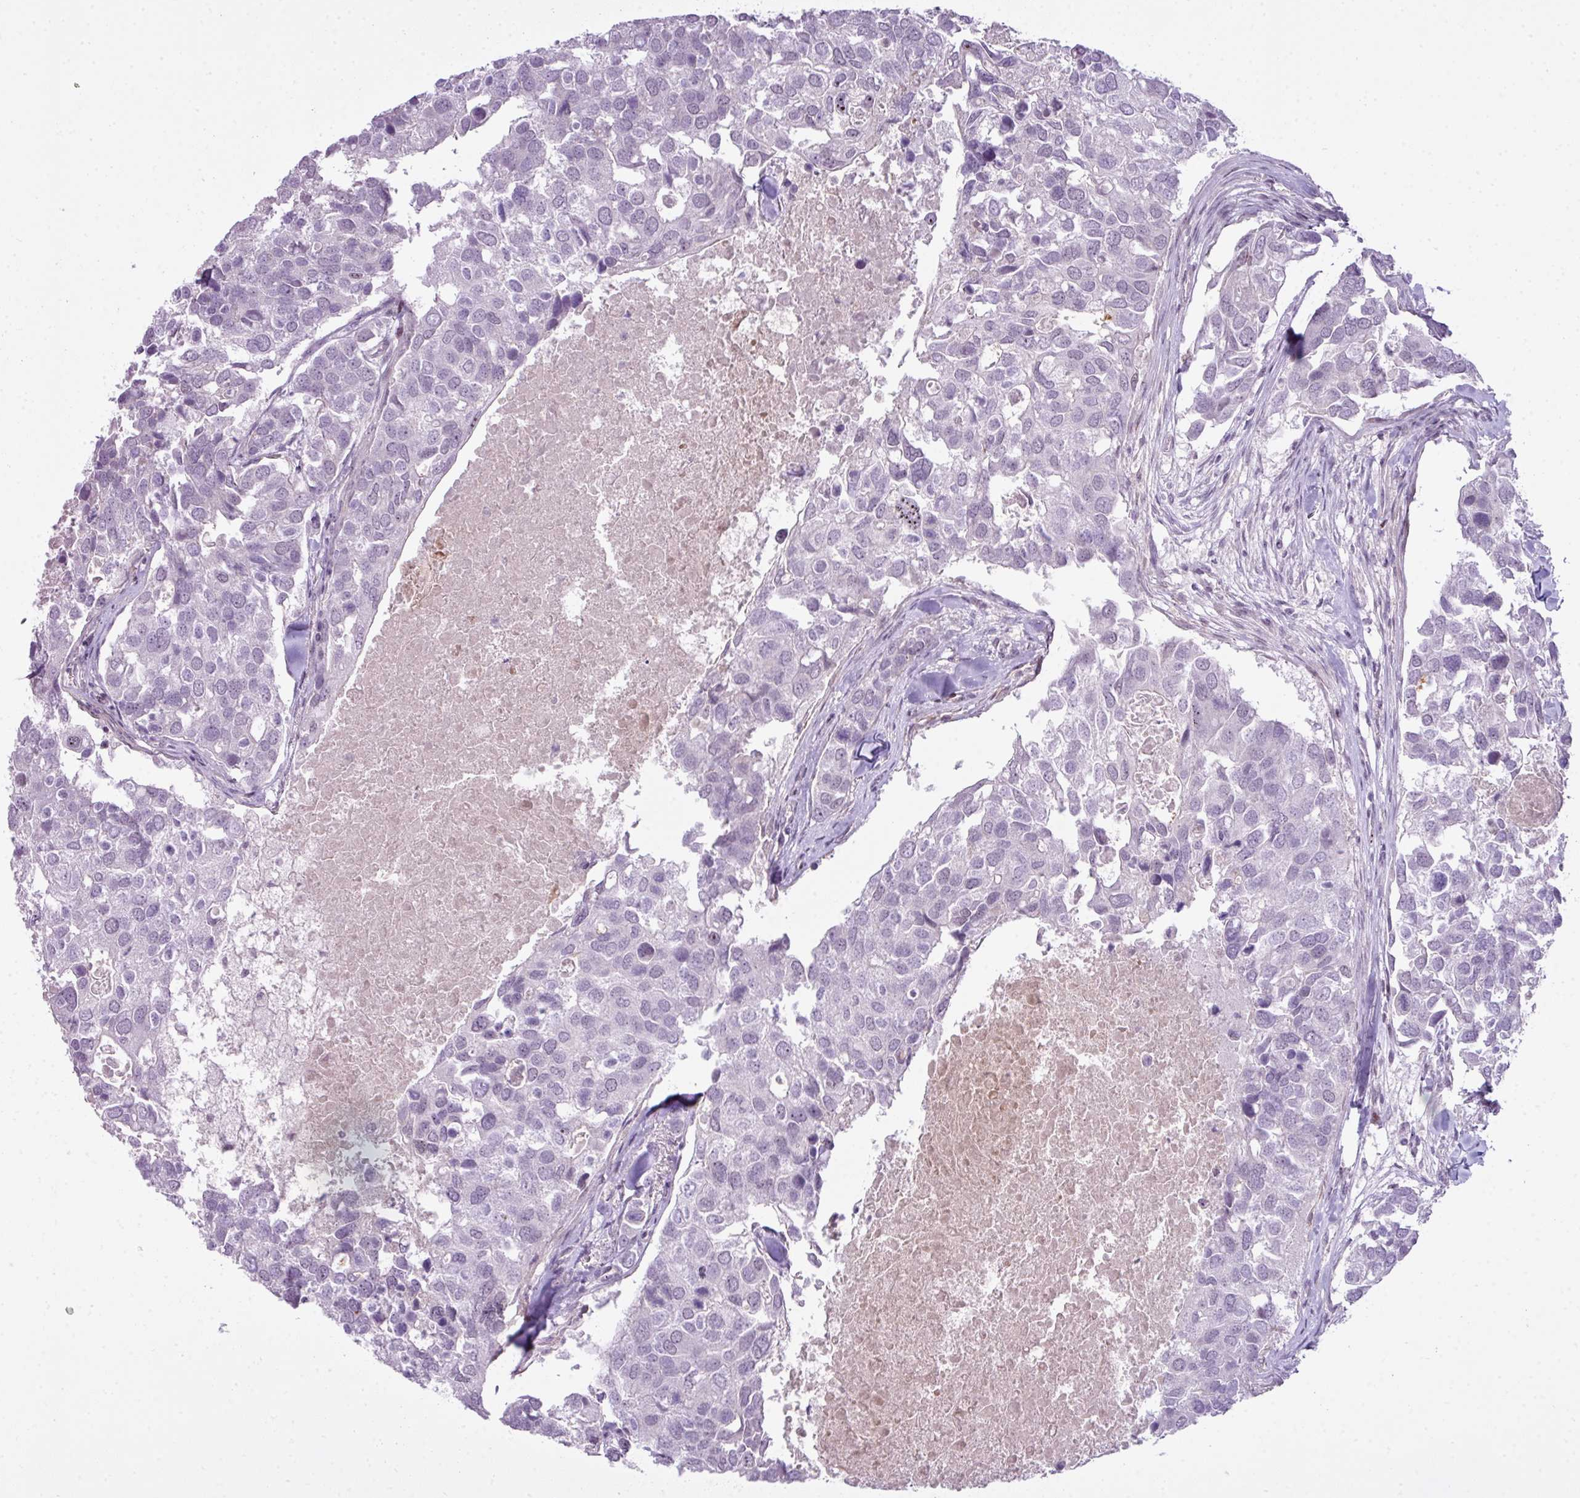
{"staining": {"intensity": "negative", "quantity": "none", "location": "none"}, "tissue": "breast cancer", "cell_type": "Tumor cells", "image_type": "cancer", "snomed": [{"axis": "morphology", "description": "Duct carcinoma"}, {"axis": "topography", "description": "Breast"}], "caption": "High magnification brightfield microscopy of breast cancer stained with DAB (3,3'-diaminobenzidine) (brown) and counterstained with hematoxylin (blue): tumor cells show no significant staining.", "gene": "ZNF688", "patient": {"sex": "female", "age": 83}}